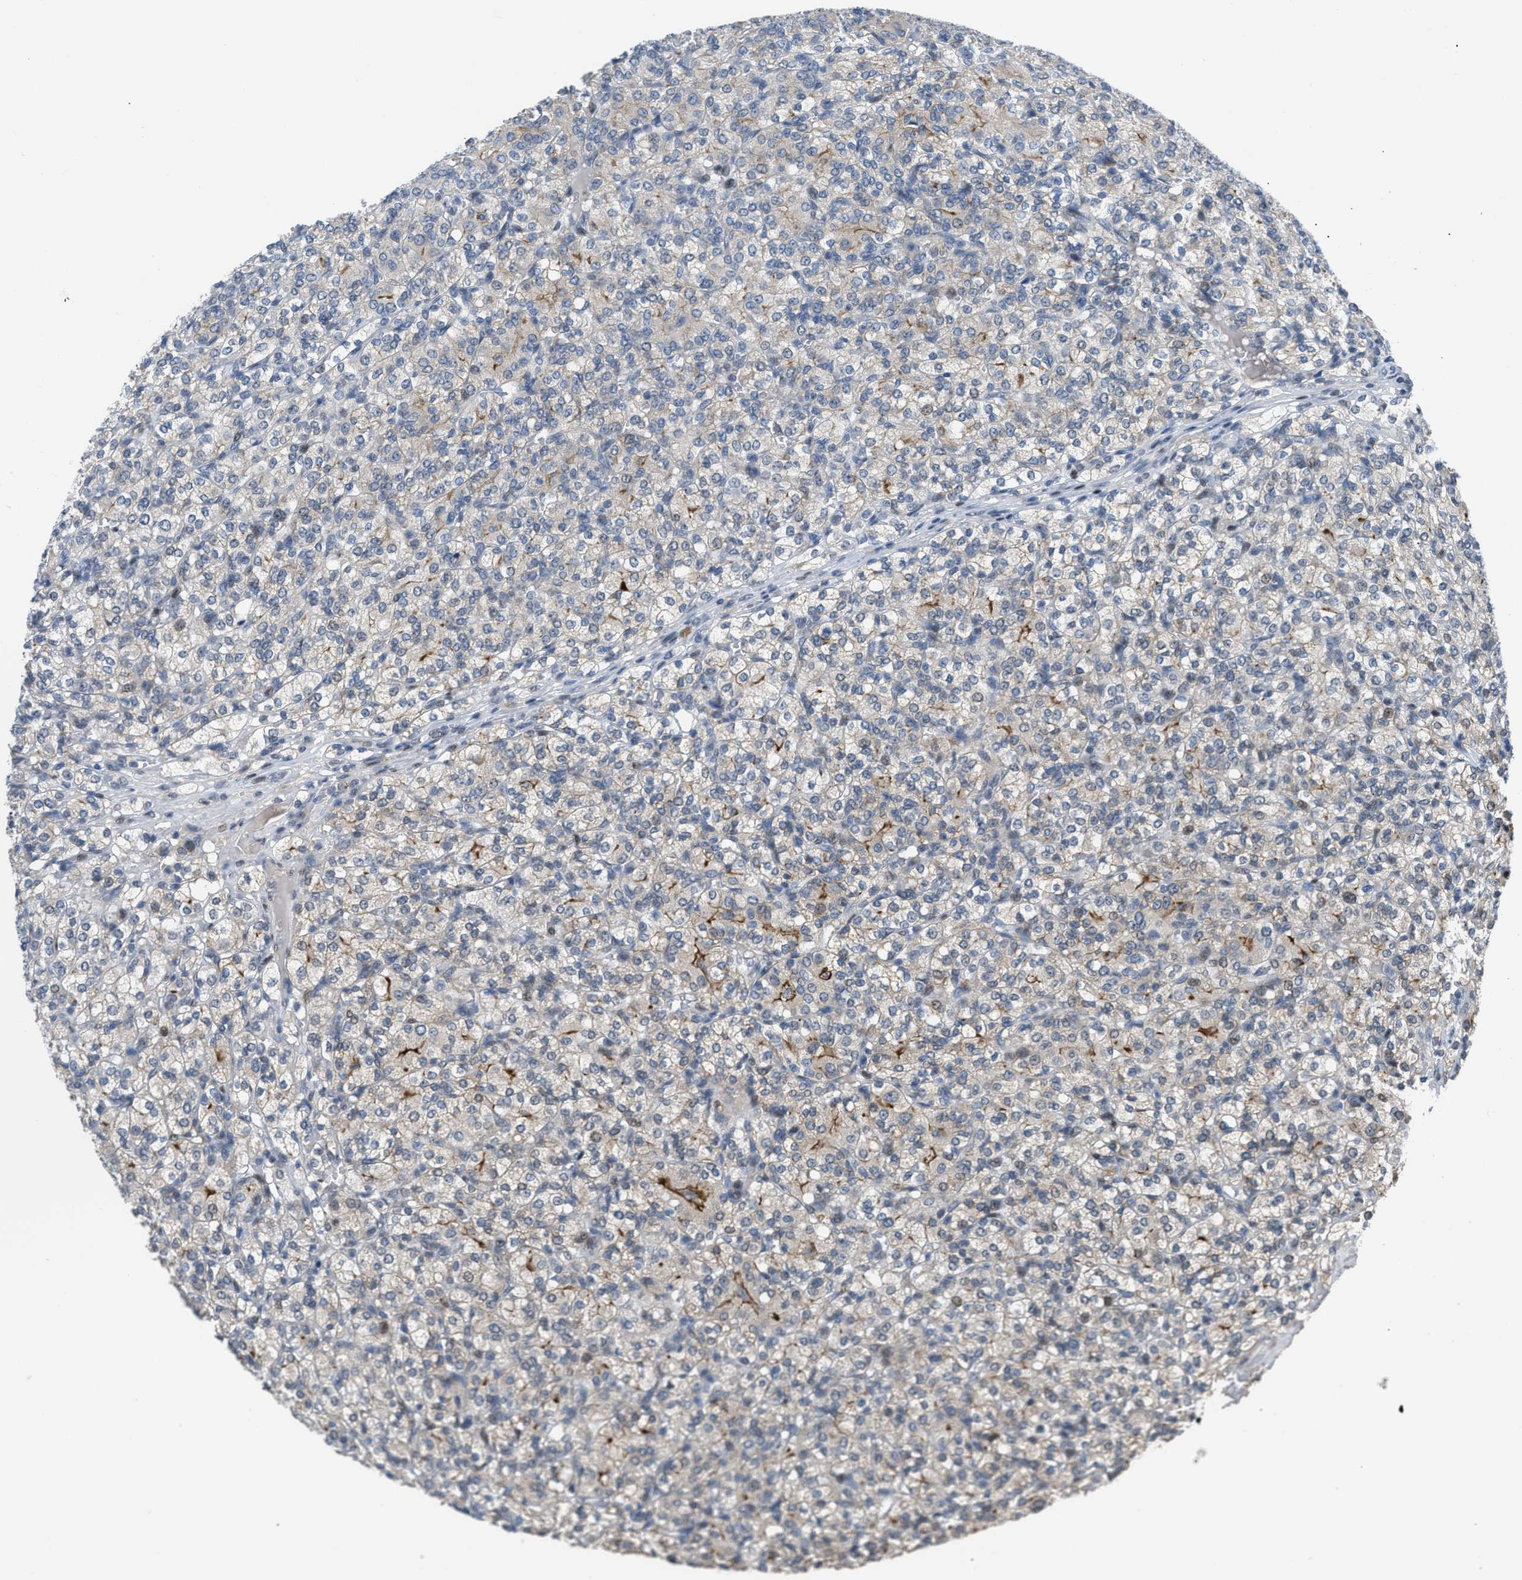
{"staining": {"intensity": "moderate", "quantity": "<25%", "location": "cytoplasmic/membranous"}, "tissue": "renal cancer", "cell_type": "Tumor cells", "image_type": "cancer", "snomed": [{"axis": "morphology", "description": "Adenocarcinoma, NOS"}, {"axis": "topography", "description": "Kidney"}], "caption": "Renal cancer stained with a protein marker shows moderate staining in tumor cells.", "gene": "SETDB1", "patient": {"sex": "male", "age": 77}}